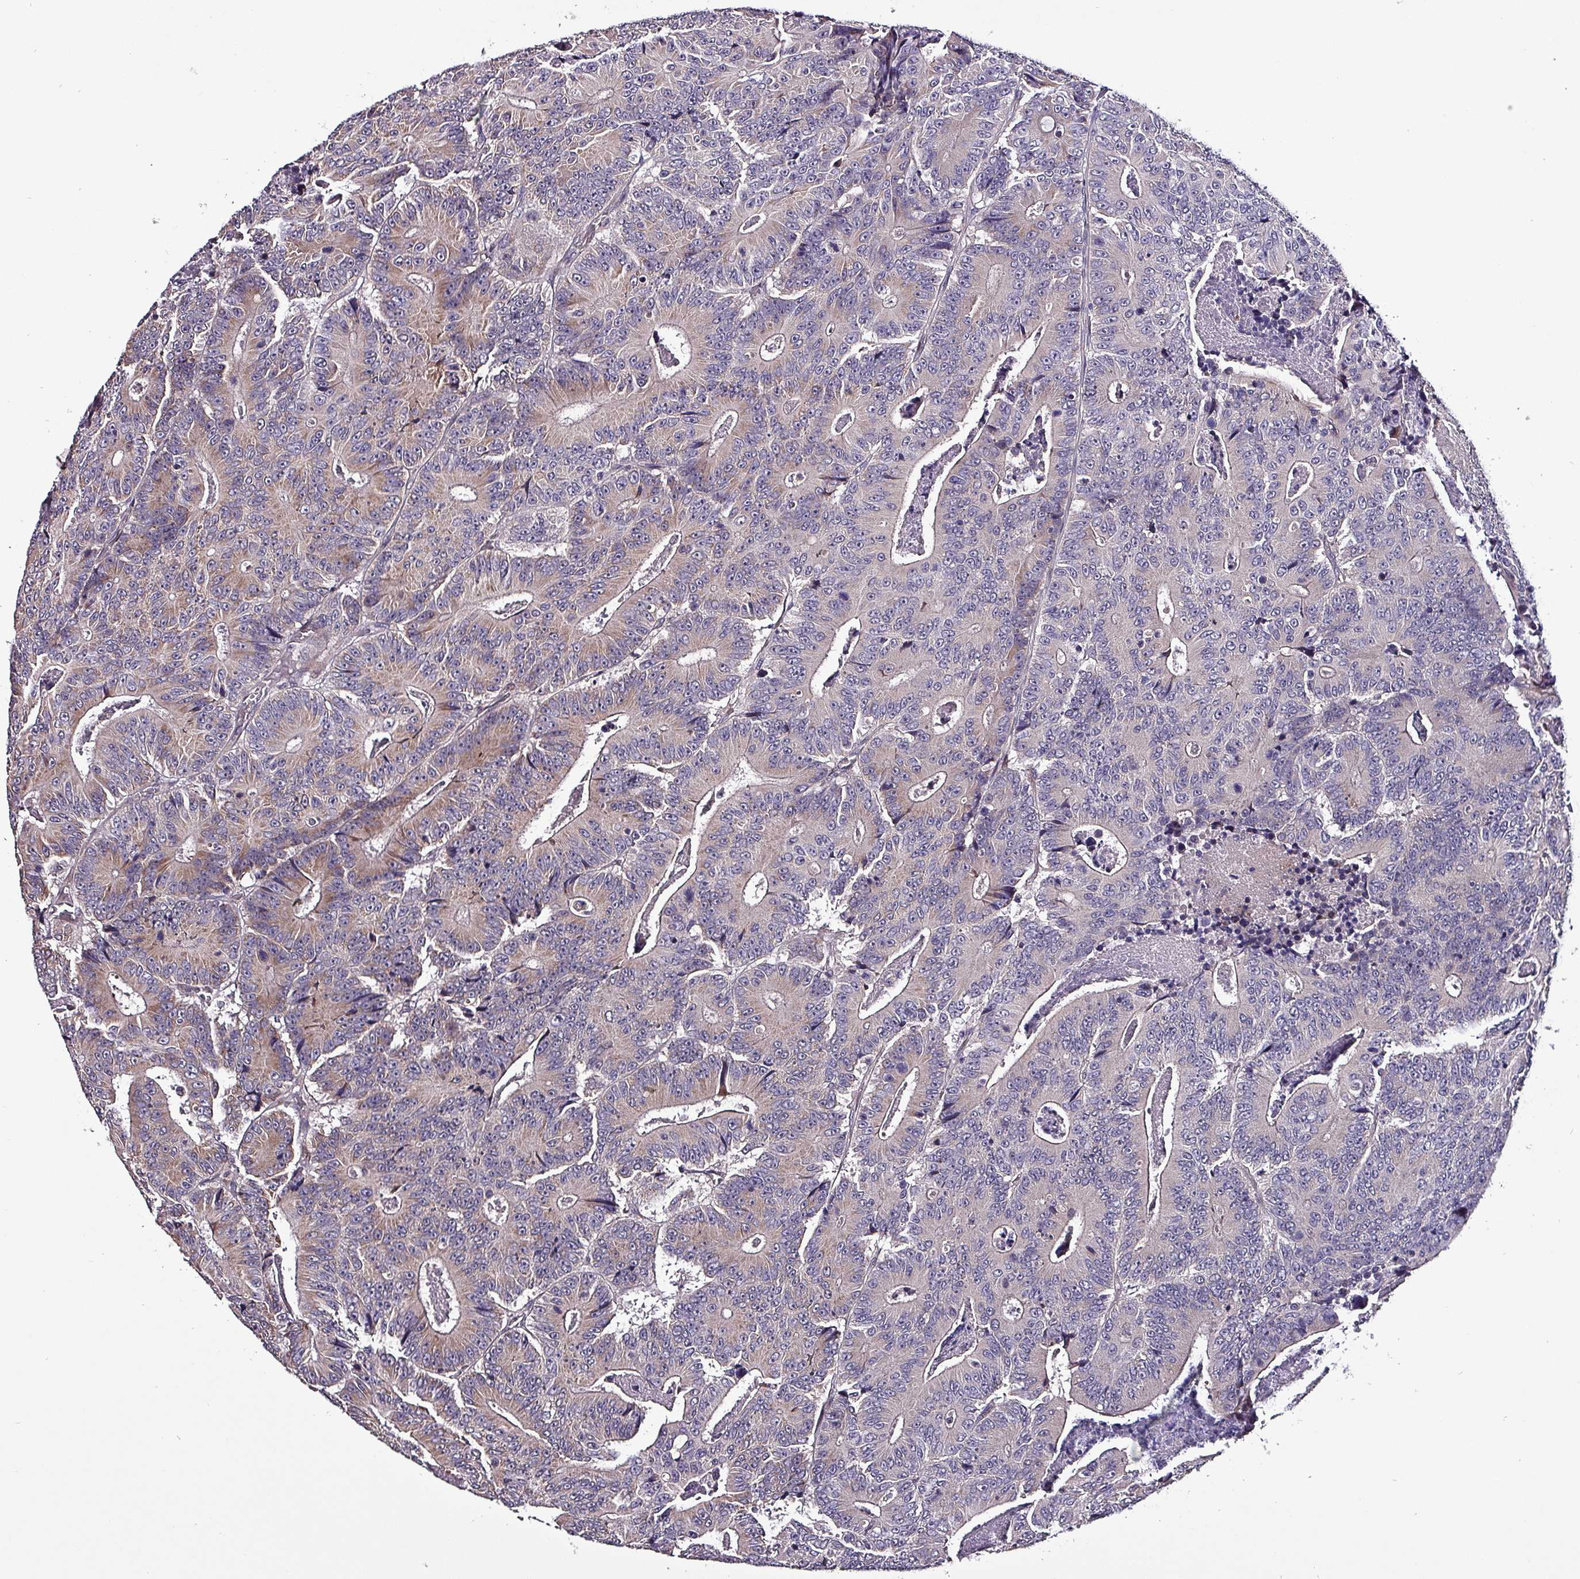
{"staining": {"intensity": "moderate", "quantity": "<25%", "location": "cytoplasmic/membranous"}, "tissue": "colorectal cancer", "cell_type": "Tumor cells", "image_type": "cancer", "snomed": [{"axis": "morphology", "description": "Adenocarcinoma, NOS"}, {"axis": "topography", "description": "Colon"}], "caption": "Adenocarcinoma (colorectal) stained with immunohistochemistry (IHC) exhibits moderate cytoplasmic/membranous positivity in approximately <25% of tumor cells.", "gene": "GRAPL", "patient": {"sex": "male", "age": 83}}